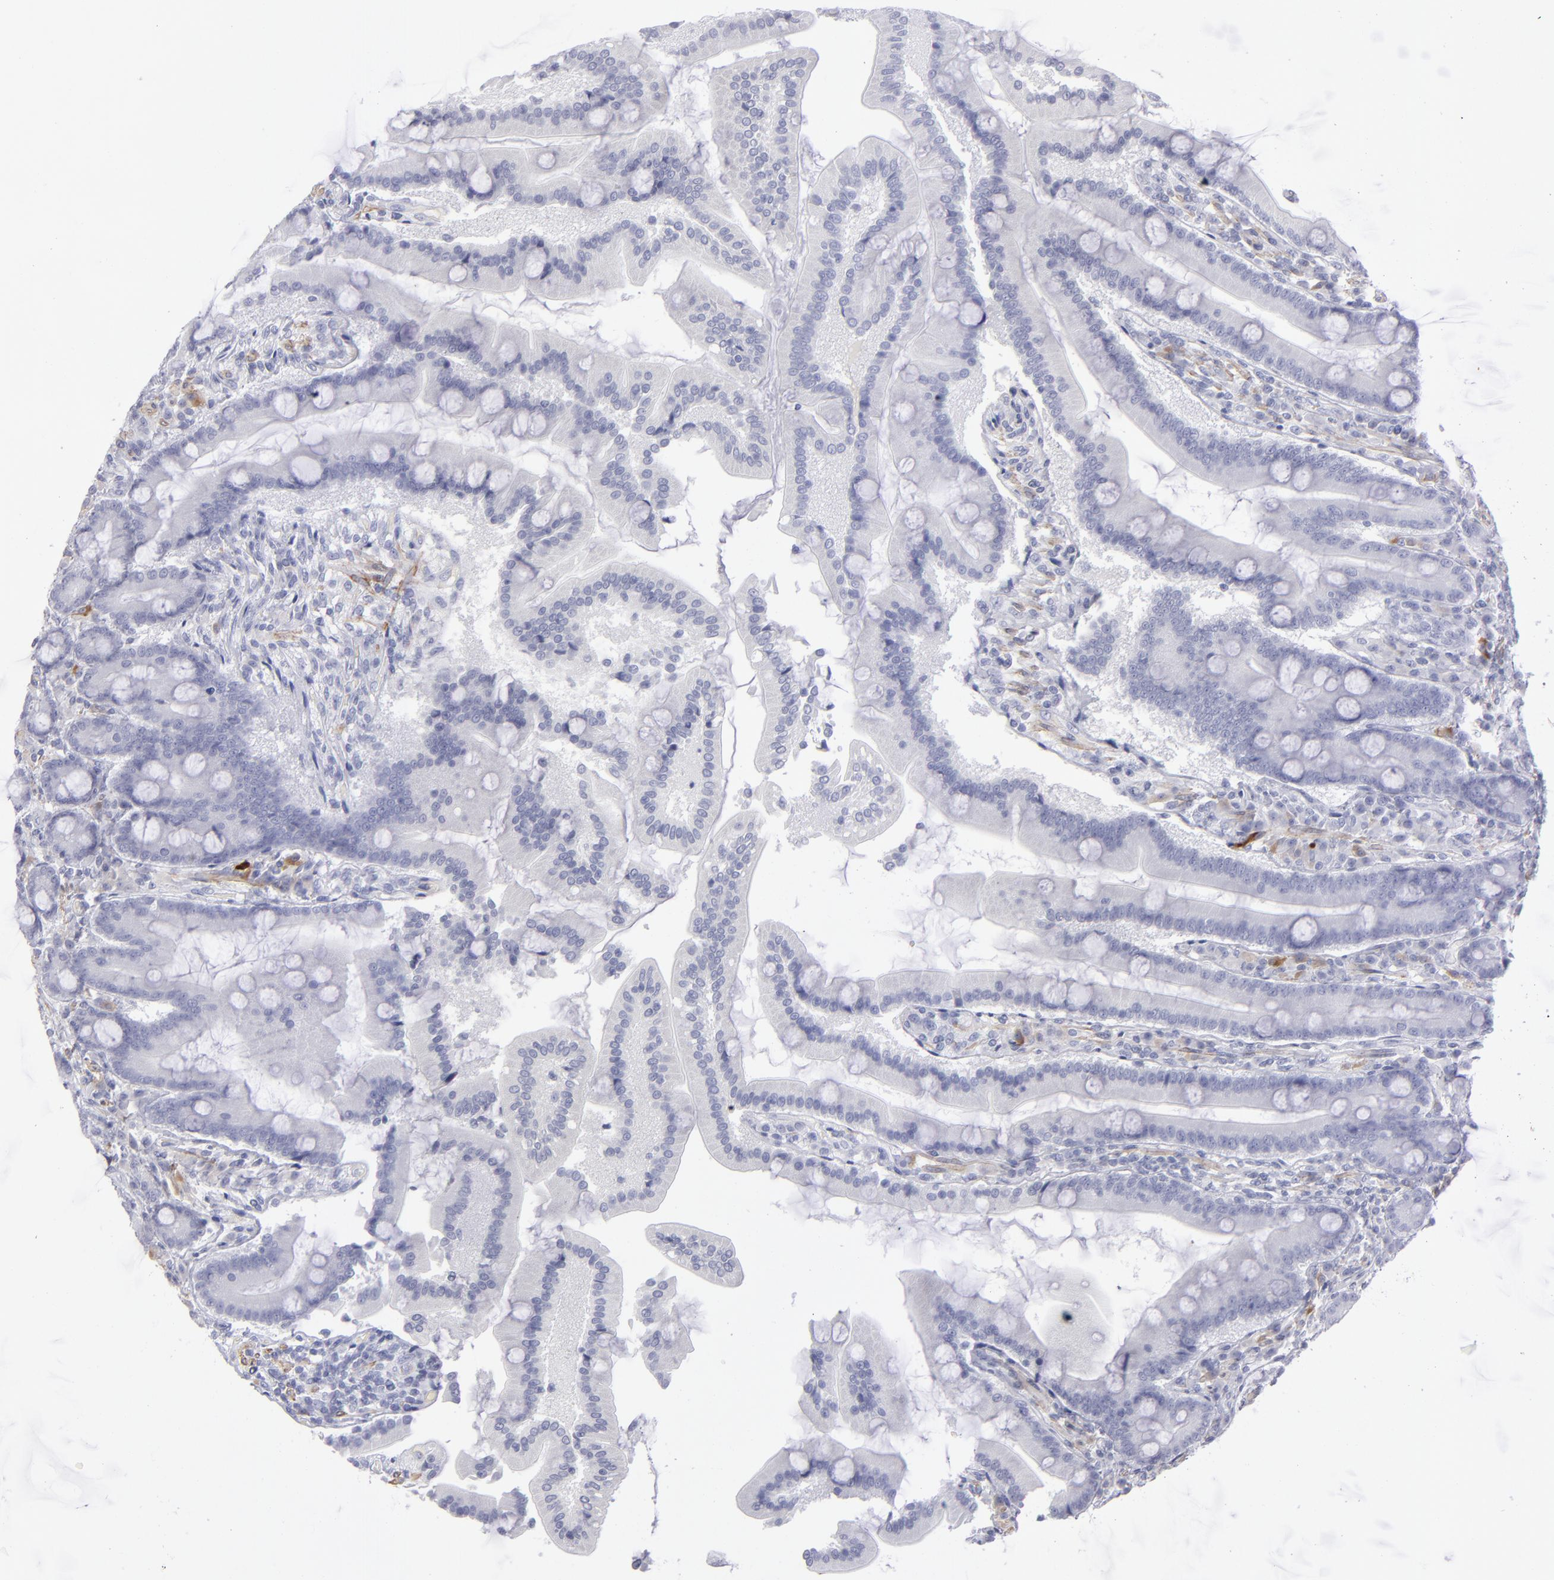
{"staining": {"intensity": "negative", "quantity": "none", "location": "none"}, "tissue": "duodenum", "cell_type": "Glandular cells", "image_type": "normal", "snomed": [{"axis": "morphology", "description": "Normal tissue, NOS"}, {"axis": "topography", "description": "Duodenum"}], "caption": "Immunohistochemical staining of unremarkable human duodenum shows no significant expression in glandular cells. (Brightfield microscopy of DAB immunohistochemistry (IHC) at high magnification).", "gene": "MYH11", "patient": {"sex": "female", "age": 64}}